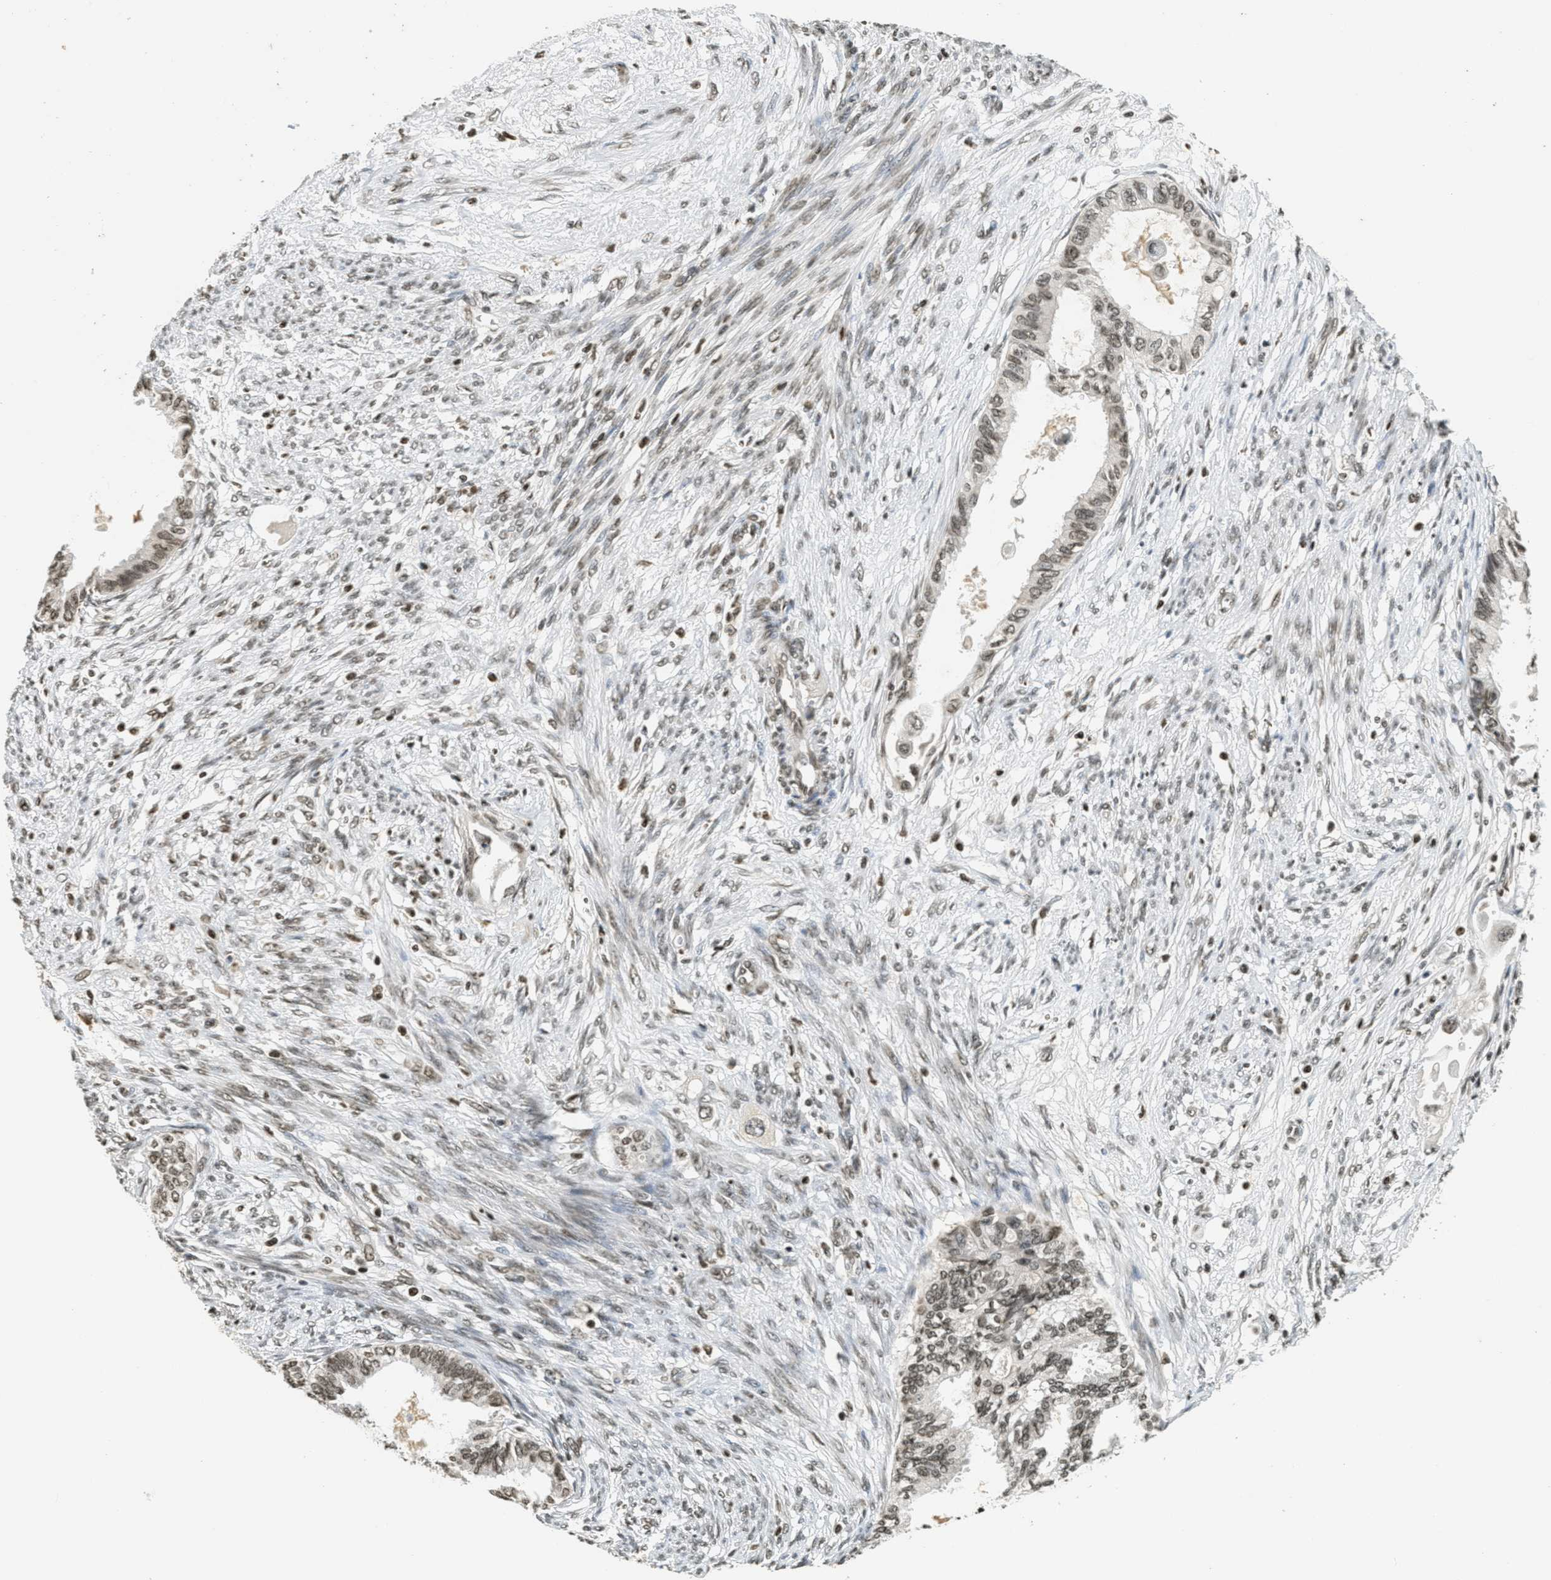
{"staining": {"intensity": "moderate", "quantity": ">75%", "location": "nuclear"}, "tissue": "cervical cancer", "cell_type": "Tumor cells", "image_type": "cancer", "snomed": [{"axis": "morphology", "description": "Normal tissue, NOS"}, {"axis": "morphology", "description": "Adenocarcinoma, NOS"}, {"axis": "topography", "description": "Cervix"}, {"axis": "topography", "description": "Endometrium"}], "caption": "Immunohistochemical staining of cervical cancer (adenocarcinoma) shows medium levels of moderate nuclear staining in about >75% of tumor cells.", "gene": "LDB2", "patient": {"sex": "female", "age": 86}}